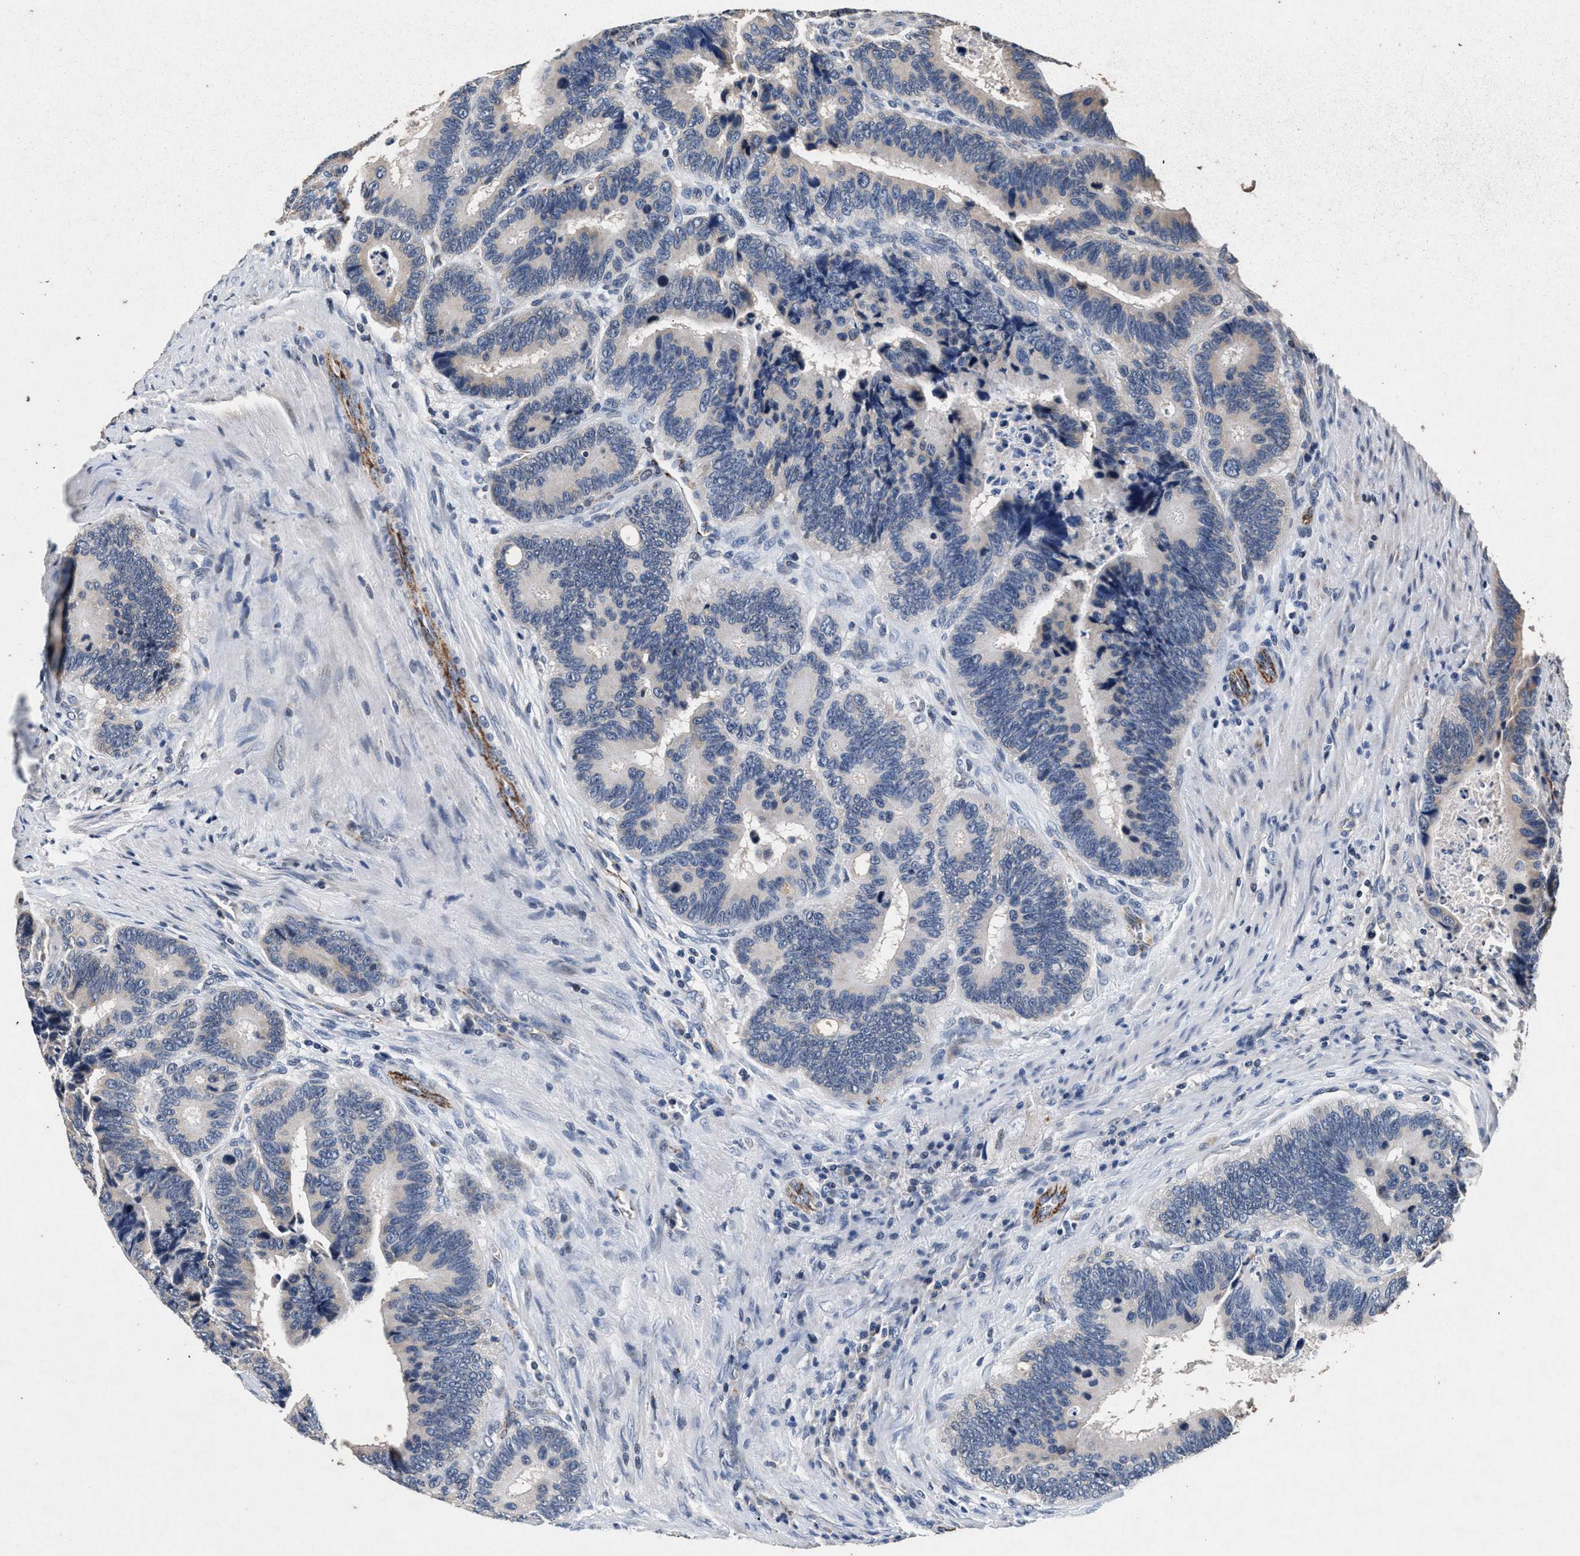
{"staining": {"intensity": "negative", "quantity": "none", "location": "none"}, "tissue": "colorectal cancer", "cell_type": "Tumor cells", "image_type": "cancer", "snomed": [{"axis": "morphology", "description": "Inflammation, NOS"}, {"axis": "morphology", "description": "Adenocarcinoma, NOS"}, {"axis": "topography", "description": "Colon"}], "caption": "Immunohistochemistry of human colorectal cancer reveals no expression in tumor cells.", "gene": "PKD2L1", "patient": {"sex": "male", "age": 72}}